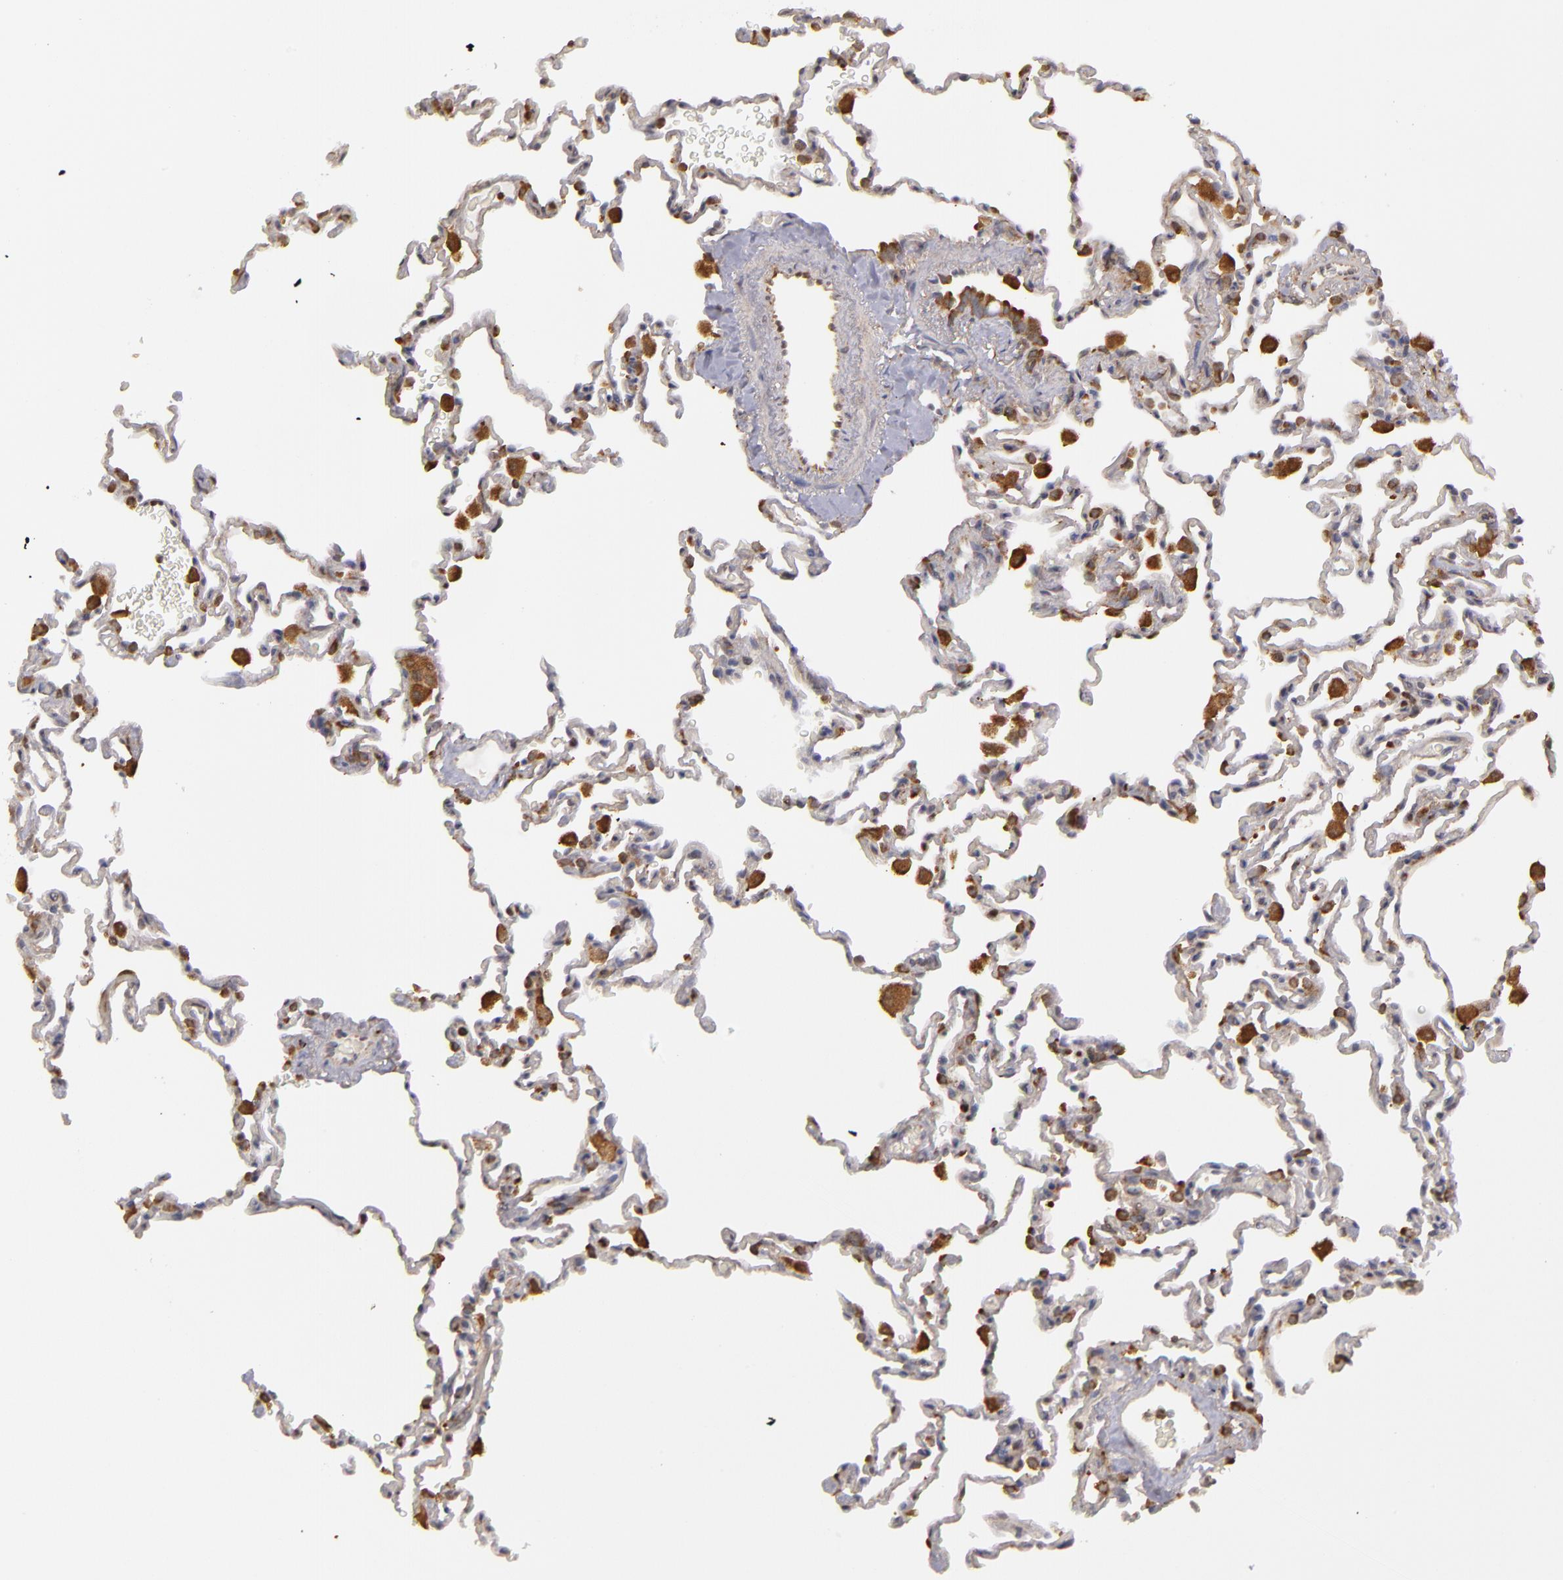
{"staining": {"intensity": "strong", "quantity": ">75%", "location": "cytoplasmic/membranous"}, "tissue": "lung", "cell_type": "Alveolar cells", "image_type": "normal", "snomed": [{"axis": "morphology", "description": "Normal tissue, NOS"}, {"axis": "topography", "description": "Lung"}], "caption": "Protein staining of normal lung reveals strong cytoplasmic/membranous positivity in approximately >75% of alveolar cells.", "gene": "MTHFD1", "patient": {"sex": "male", "age": 59}}